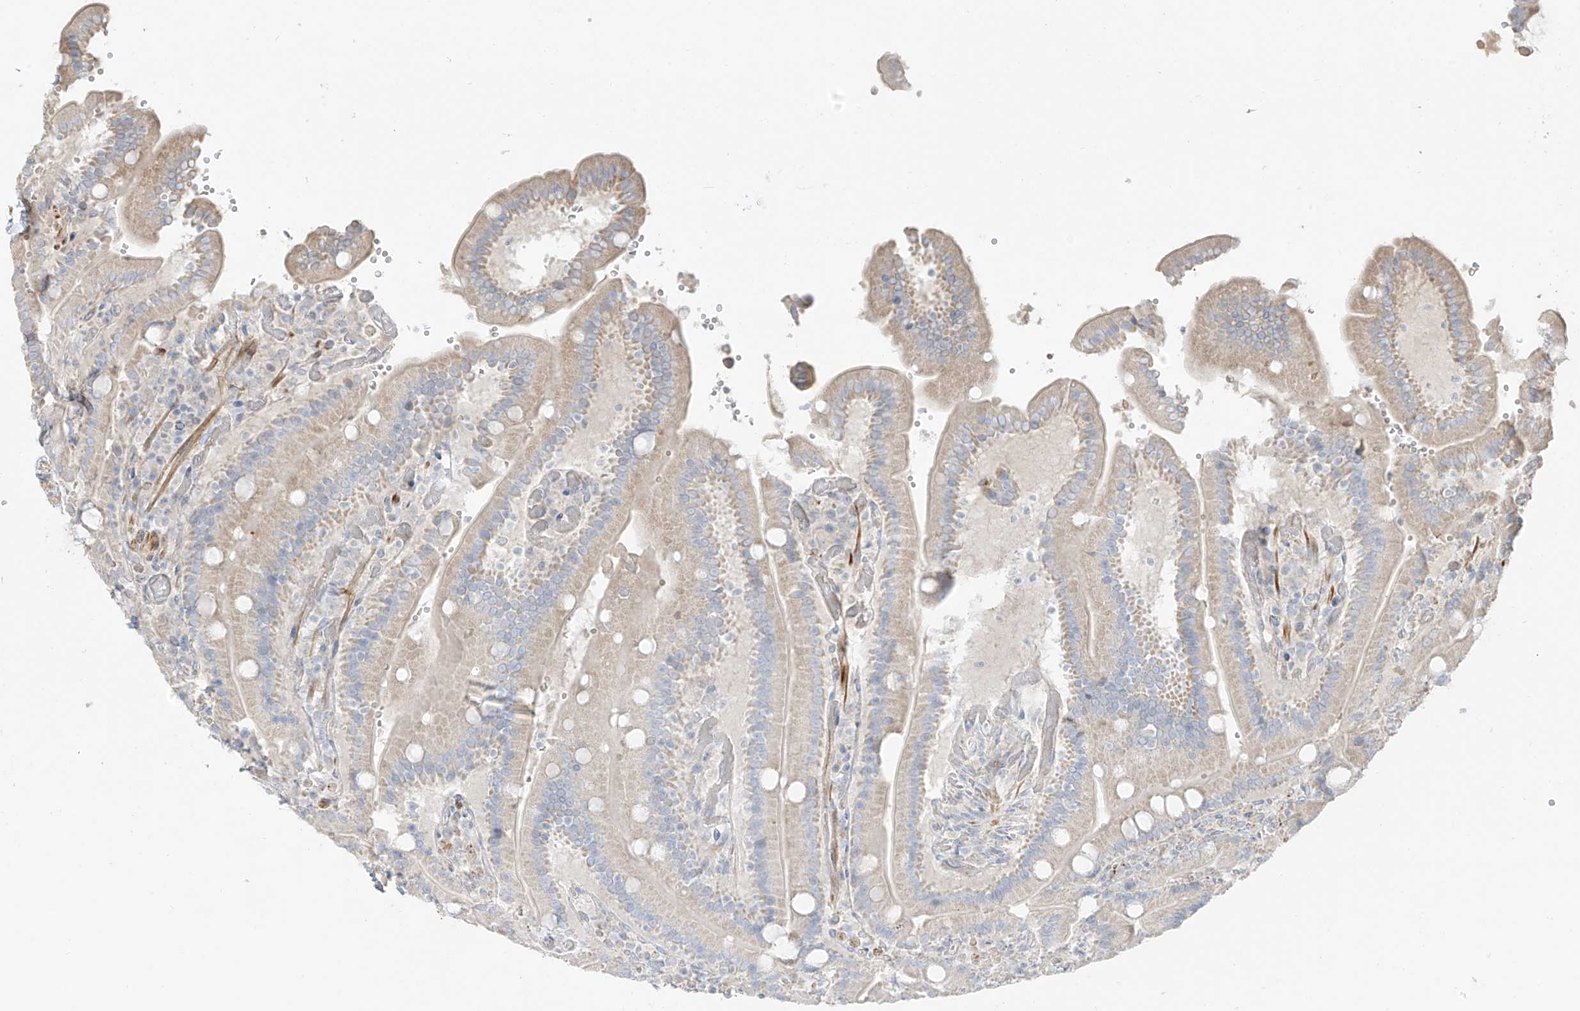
{"staining": {"intensity": "weak", "quantity": "25%-75%", "location": "cytoplasmic/membranous"}, "tissue": "duodenum", "cell_type": "Glandular cells", "image_type": "normal", "snomed": [{"axis": "morphology", "description": "Normal tissue, NOS"}, {"axis": "topography", "description": "Duodenum"}], "caption": "Human duodenum stained for a protein (brown) demonstrates weak cytoplasmic/membranous positive expression in about 25%-75% of glandular cells.", "gene": "DCDC2", "patient": {"sex": "female", "age": 62}}